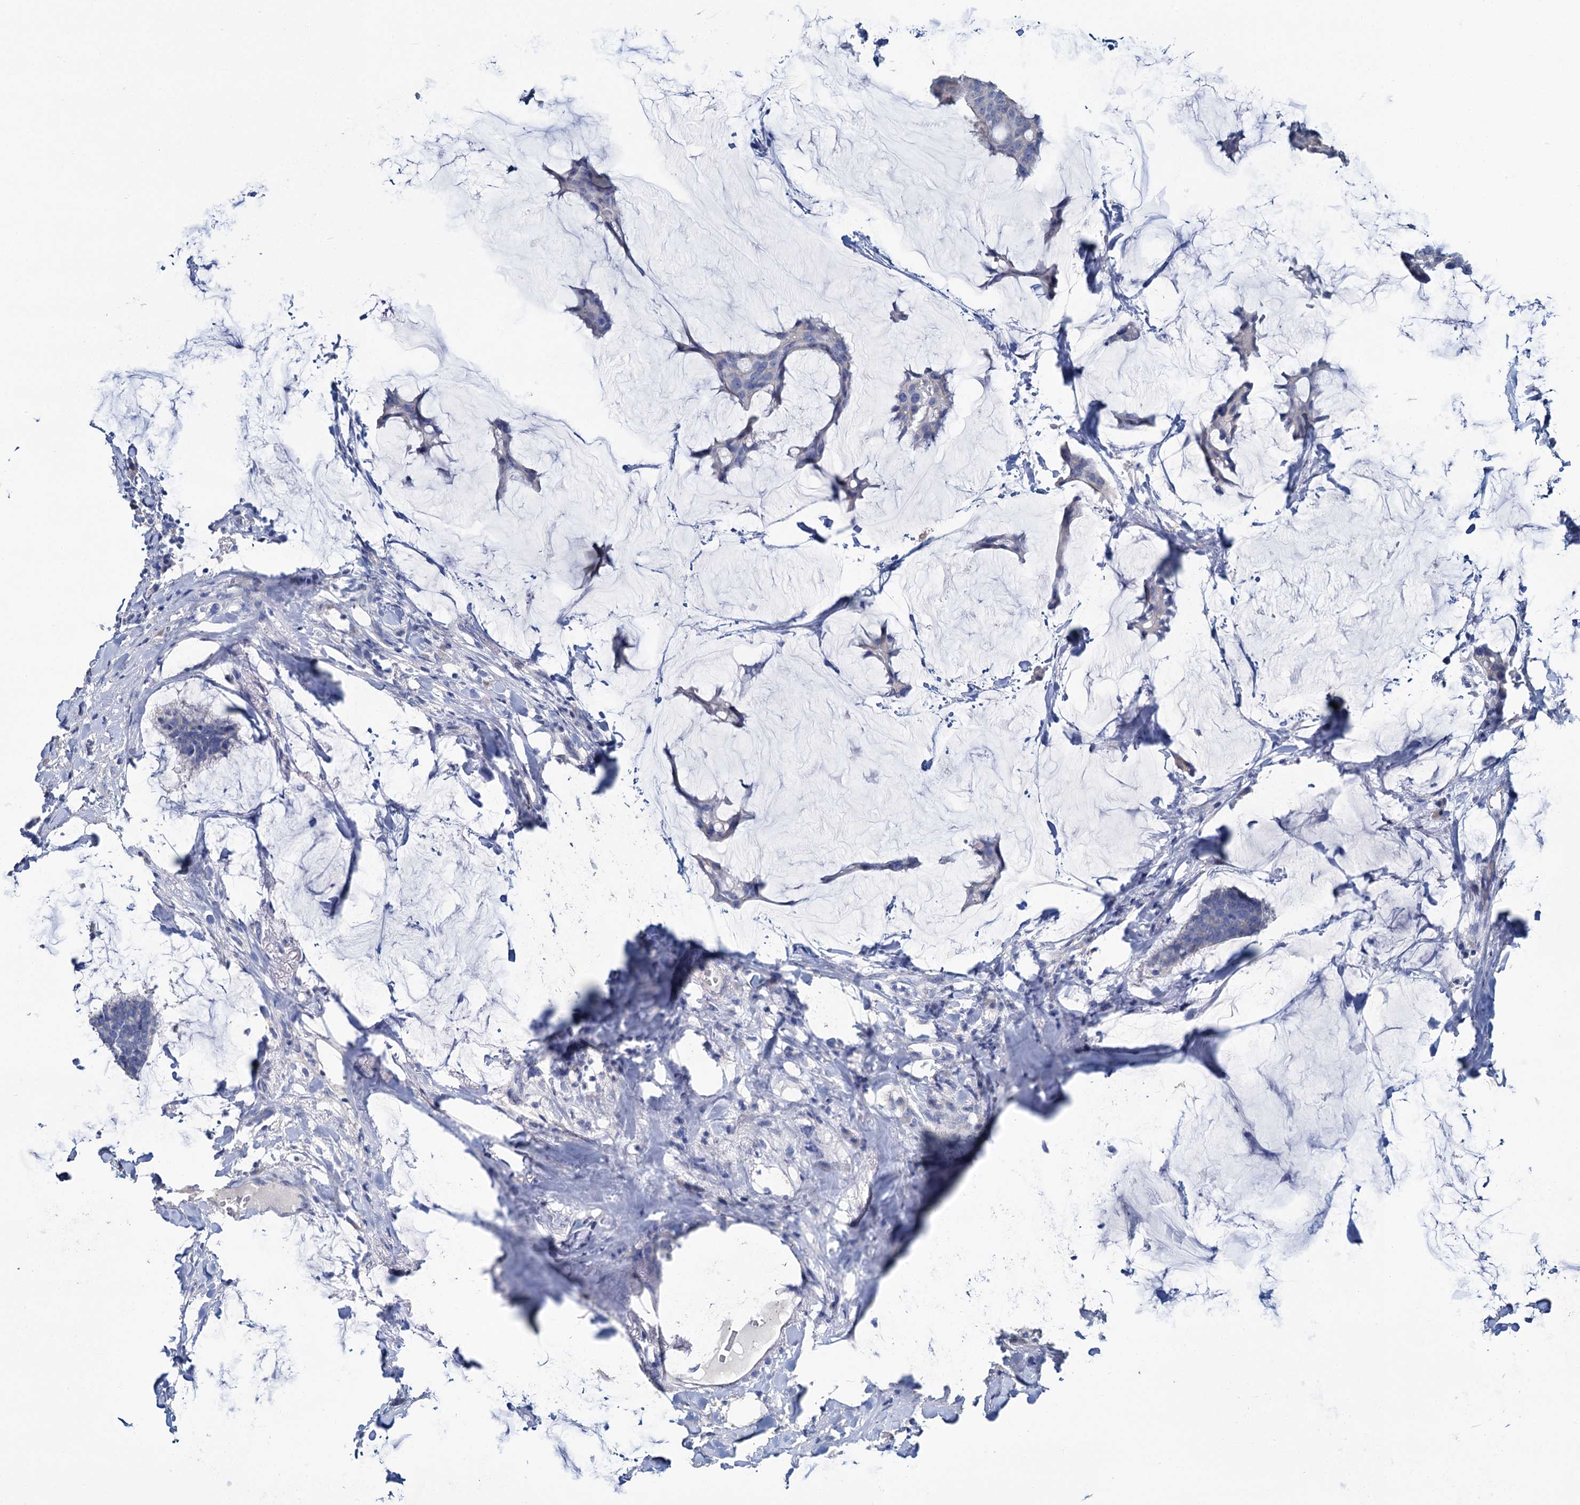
{"staining": {"intensity": "negative", "quantity": "none", "location": "none"}, "tissue": "breast cancer", "cell_type": "Tumor cells", "image_type": "cancer", "snomed": [{"axis": "morphology", "description": "Duct carcinoma"}, {"axis": "topography", "description": "Breast"}], "caption": "Tumor cells are negative for protein expression in human breast cancer.", "gene": "SNCB", "patient": {"sex": "female", "age": 93}}